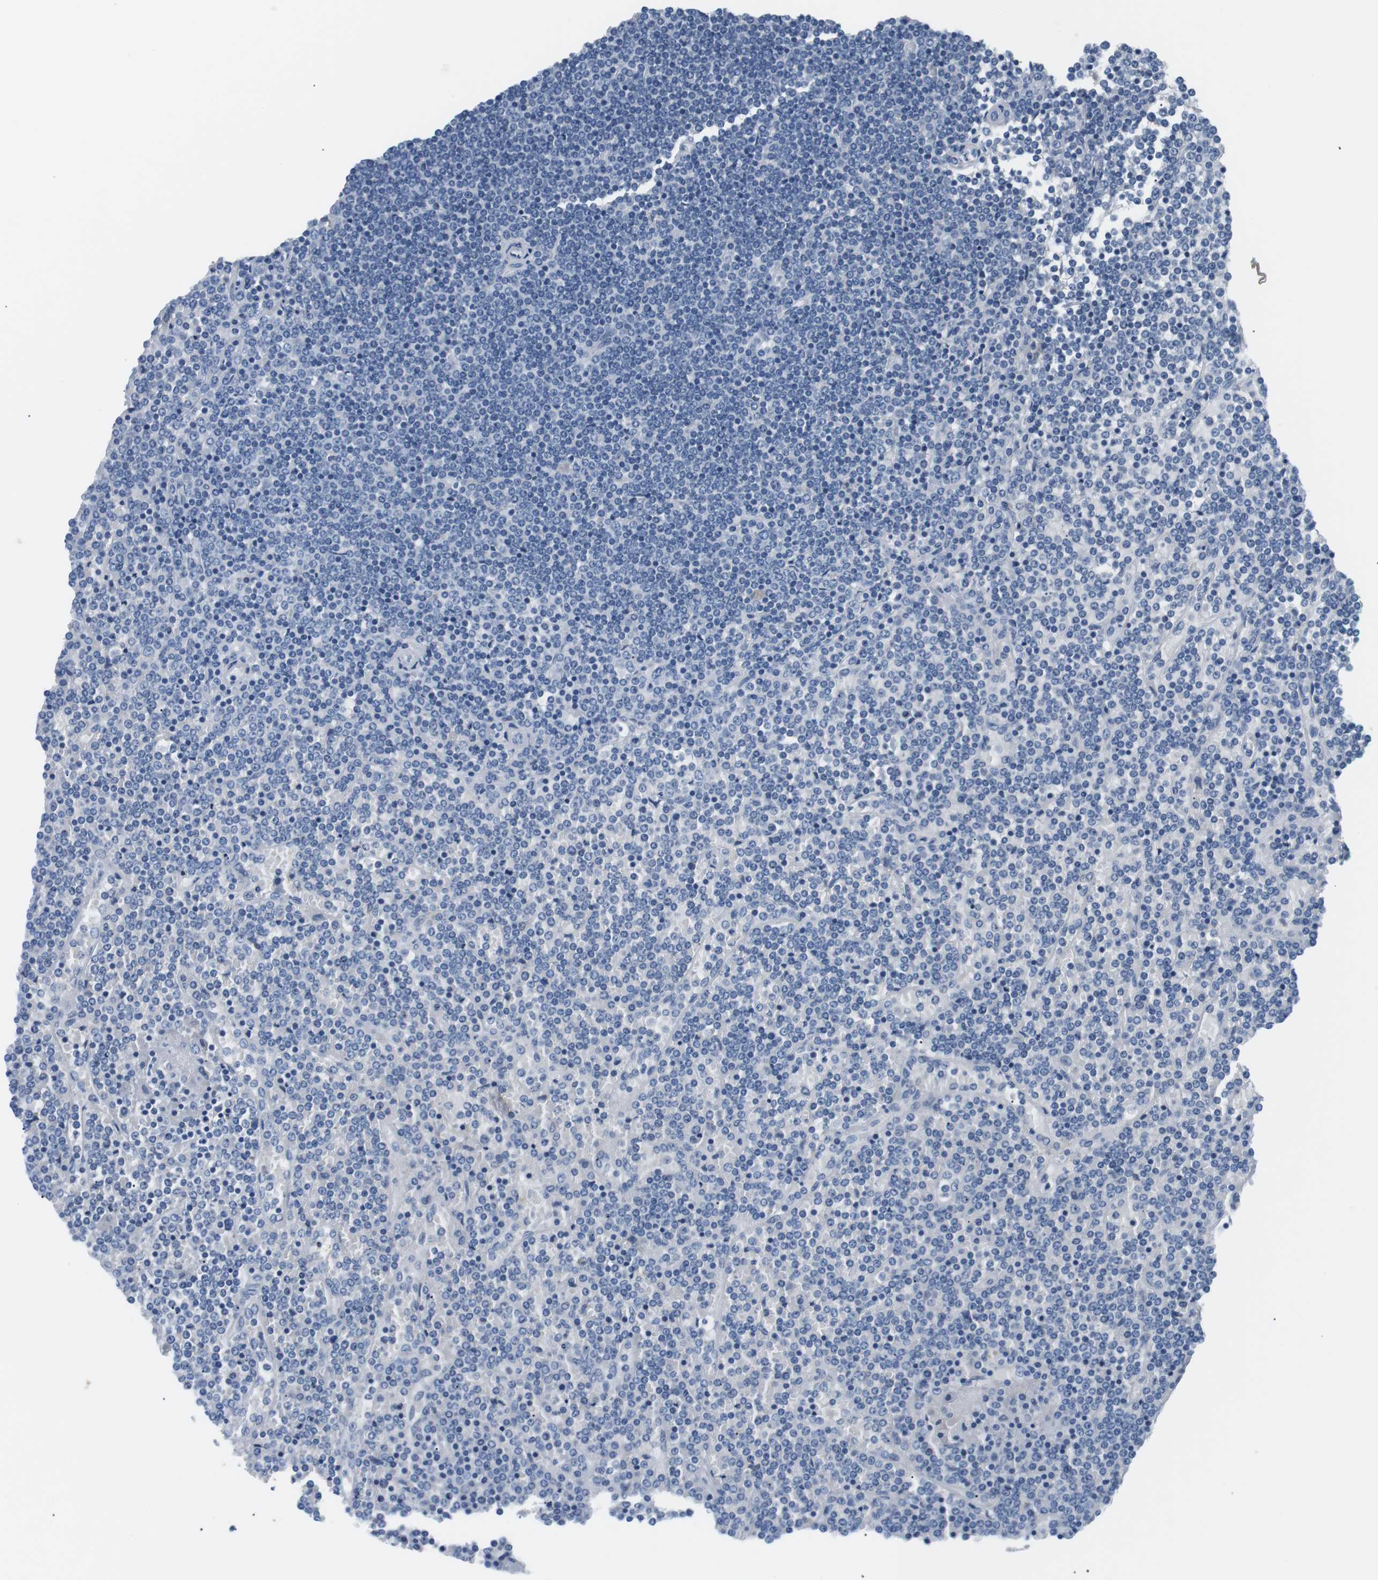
{"staining": {"intensity": "negative", "quantity": "none", "location": "none"}, "tissue": "lymphoma", "cell_type": "Tumor cells", "image_type": "cancer", "snomed": [{"axis": "morphology", "description": "Malignant lymphoma, non-Hodgkin's type, Low grade"}, {"axis": "topography", "description": "Spleen"}], "caption": "Malignant lymphoma, non-Hodgkin's type (low-grade) was stained to show a protein in brown. There is no significant positivity in tumor cells. (DAB (3,3'-diaminobenzidine) immunohistochemistry, high magnification).", "gene": "UNC5CL", "patient": {"sex": "female", "age": 19}}